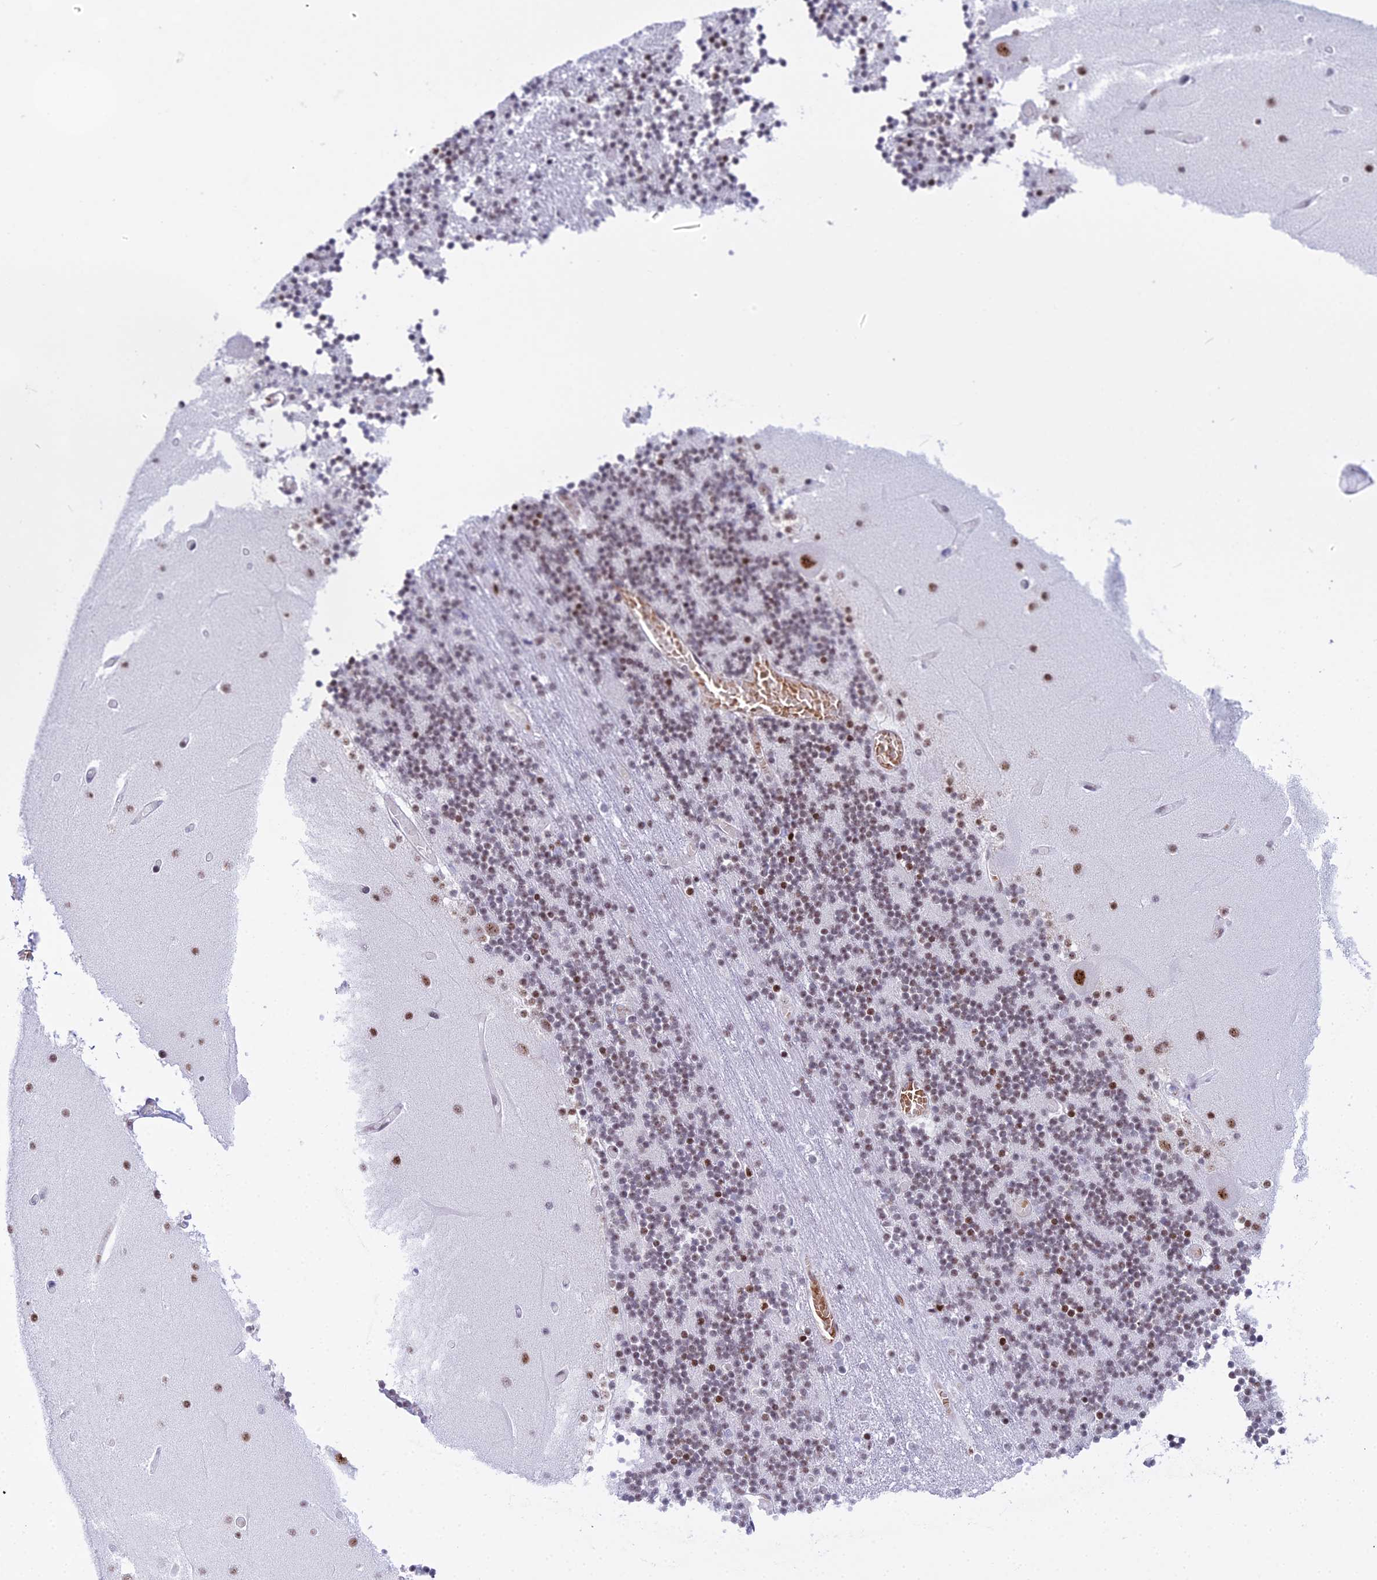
{"staining": {"intensity": "weak", "quantity": "<25%", "location": "nuclear"}, "tissue": "cerebellum", "cell_type": "Cells in granular layer", "image_type": "normal", "snomed": [{"axis": "morphology", "description": "Normal tissue, NOS"}, {"axis": "topography", "description": "Cerebellum"}], "caption": "Cerebellum stained for a protein using immunohistochemistry (IHC) displays no expression cells in granular layer.", "gene": "RNPS1", "patient": {"sex": "female", "age": 28}}